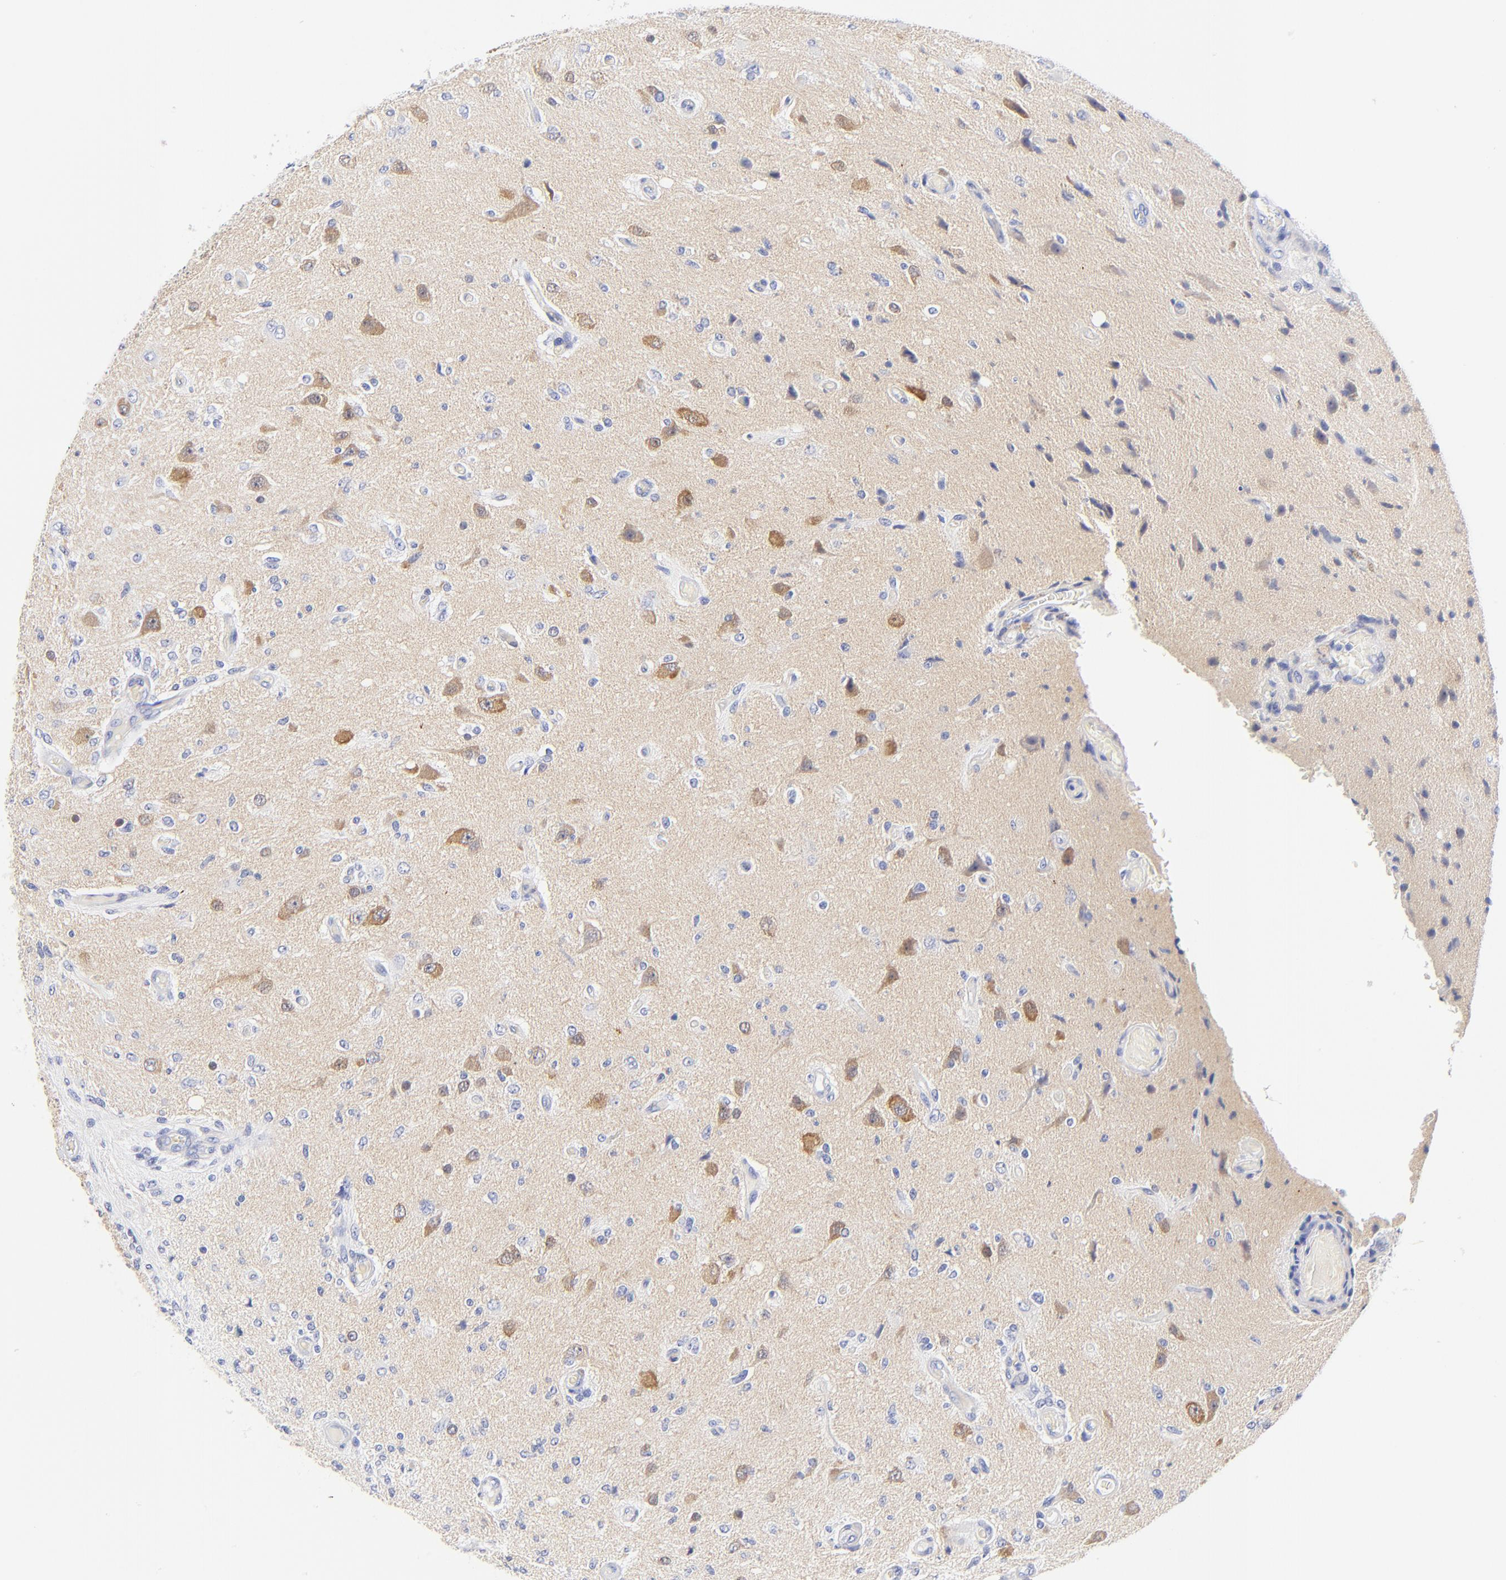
{"staining": {"intensity": "negative", "quantity": "none", "location": "none"}, "tissue": "glioma", "cell_type": "Tumor cells", "image_type": "cancer", "snomed": [{"axis": "morphology", "description": "Normal tissue, NOS"}, {"axis": "morphology", "description": "Glioma, malignant, High grade"}, {"axis": "topography", "description": "Cerebral cortex"}], "caption": "Immunohistochemistry (IHC) of glioma exhibits no staining in tumor cells.", "gene": "SULT4A1", "patient": {"sex": "male", "age": 77}}